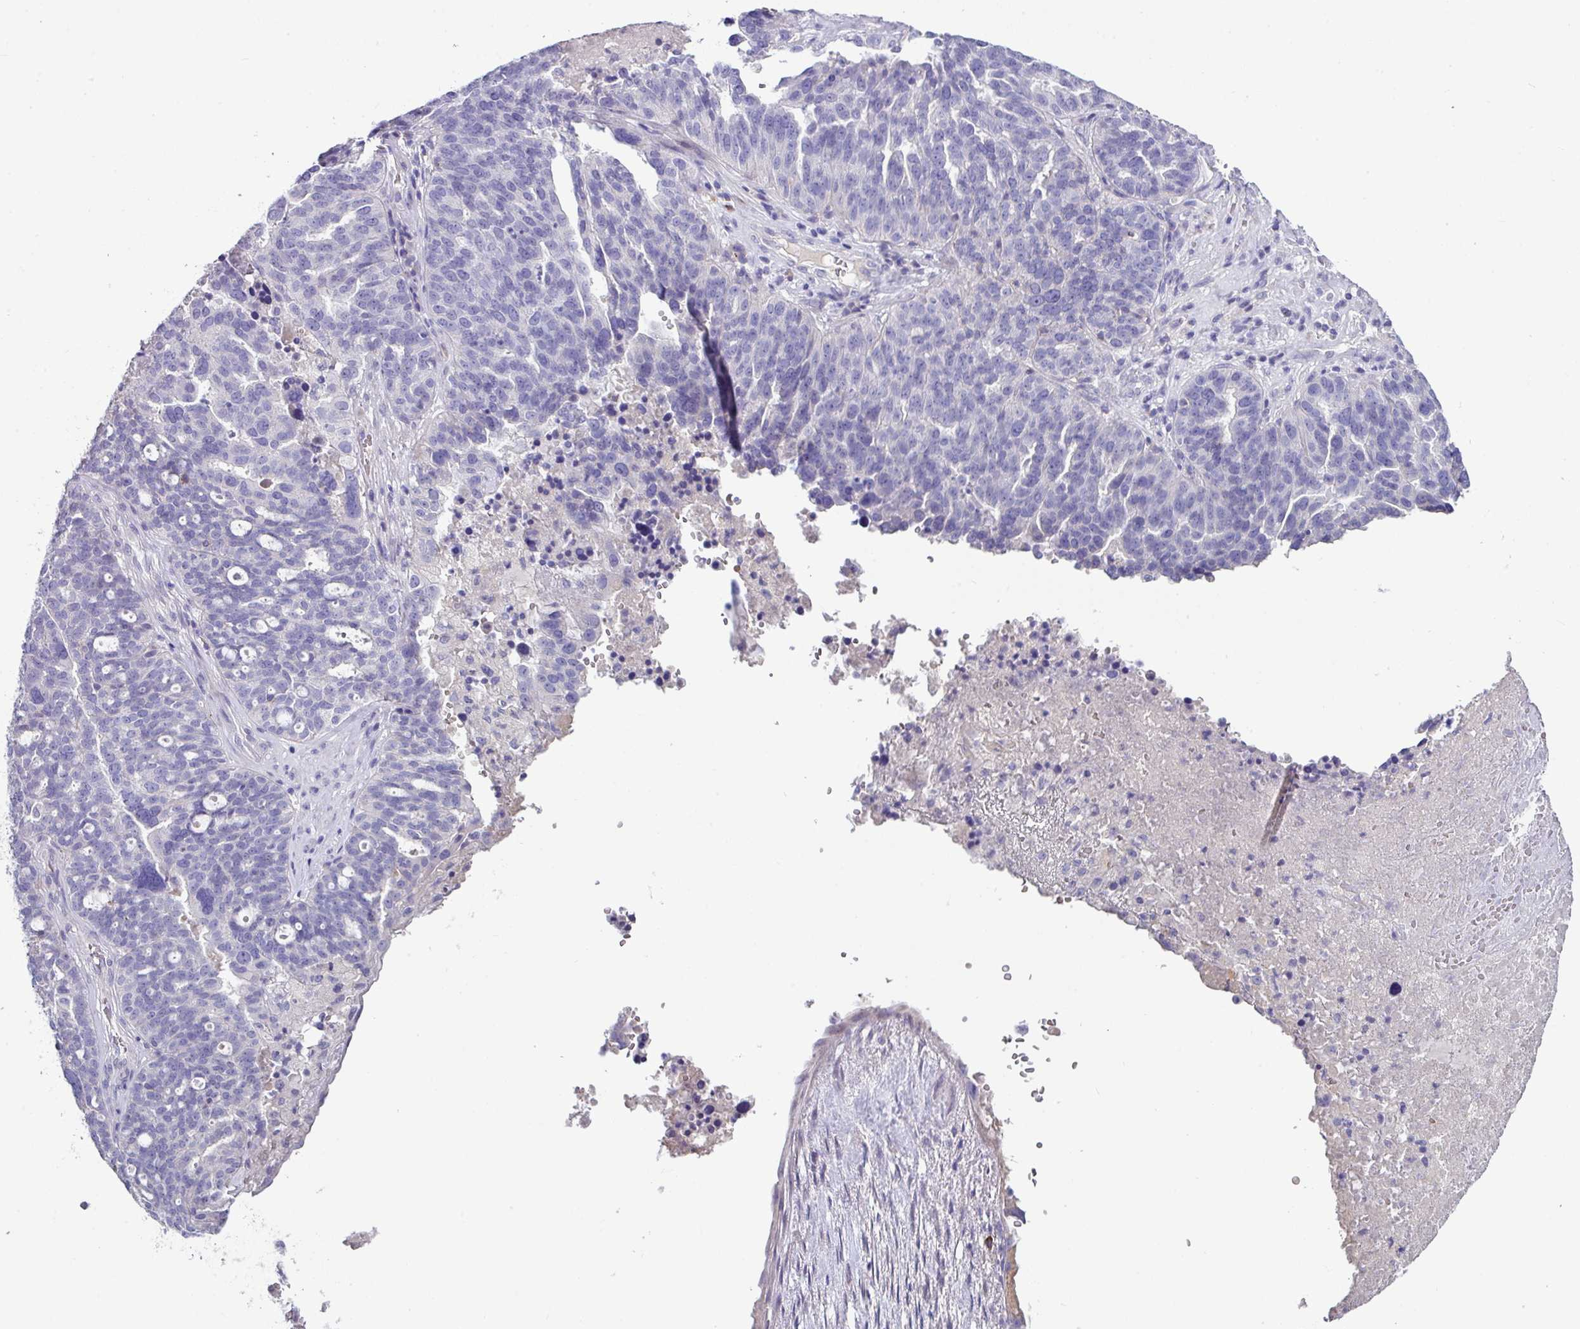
{"staining": {"intensity": "negative", "quantity": "none", "location": "none"}, "tissue": "ovarian cancer", "cell_type": "Tumor cells", "image_type": "cancer", "snomed": [{"axis": "morphology", "description": "Cystadenocarcinoma, serous, NOS"}, {"axis": "topography", "description": "Ovary"}], "caption": "Tumor cells are negative for brown protein staining in ovarian serous cystadenocarcinoma.", "gene": "SLAMF6", "patient": {"sex": "female", "age": 59}}